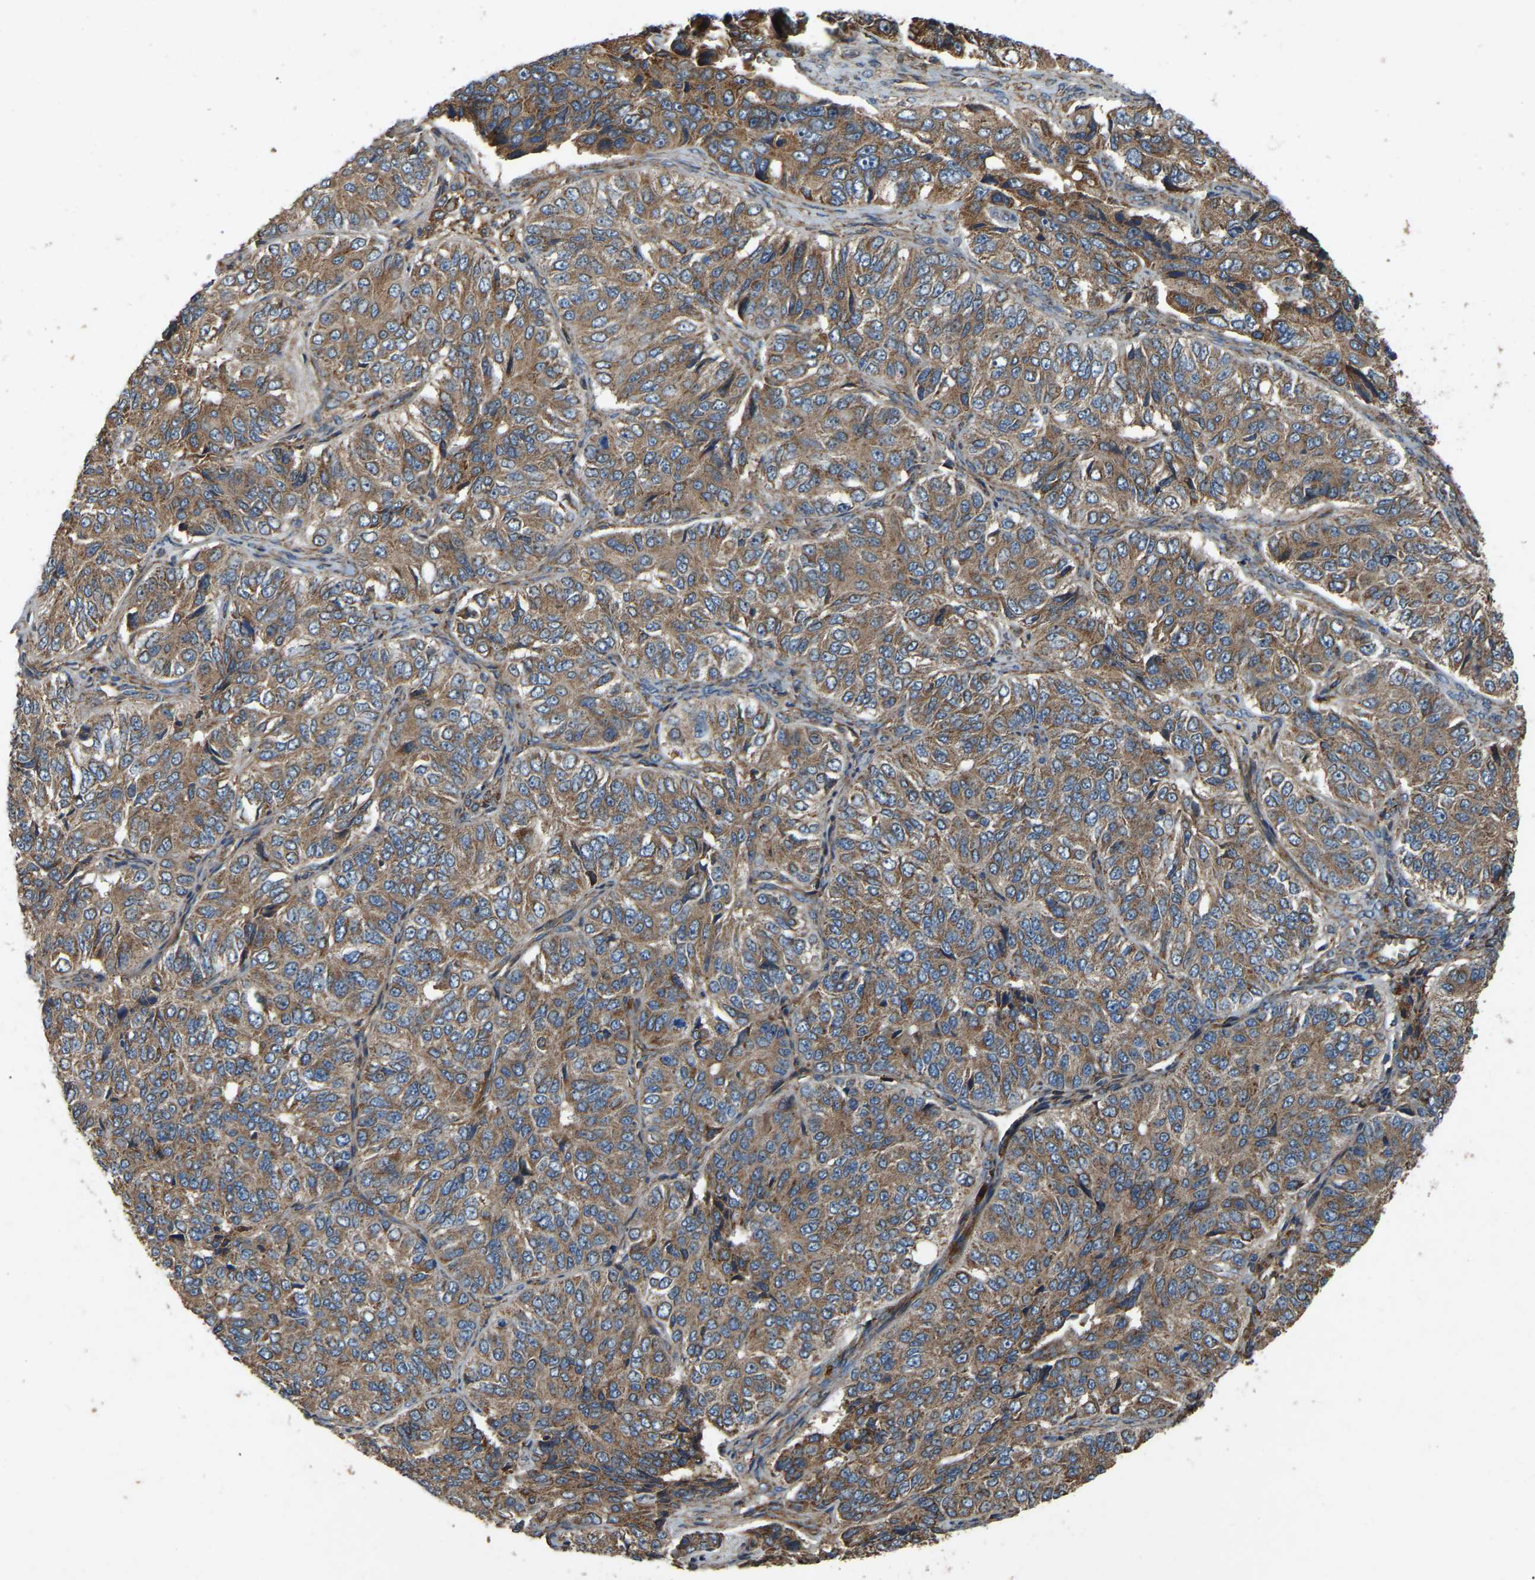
{"staining": {"intensity": "moderate", "quantity": ">75%", "location": "cytoplasmic/membranous"}, "tissue": "ovarian cancer", "cell_type": "Tumor cells", "image_type": "cancer", "snomed": [{"axis": "morphology", "description": "Carcinoma, endometroid"}, {"axis": "topography", "description": "Ovary"}], "caption": "This micrograph displays IHC staining of endometroid carcinoma (ovarian), with medium moderate cytoplasmic/membranous positivity in approximately >75% of tumor cells.", "gene": "SAMD9L", "patient": {"sex": "female", "age": 51}}